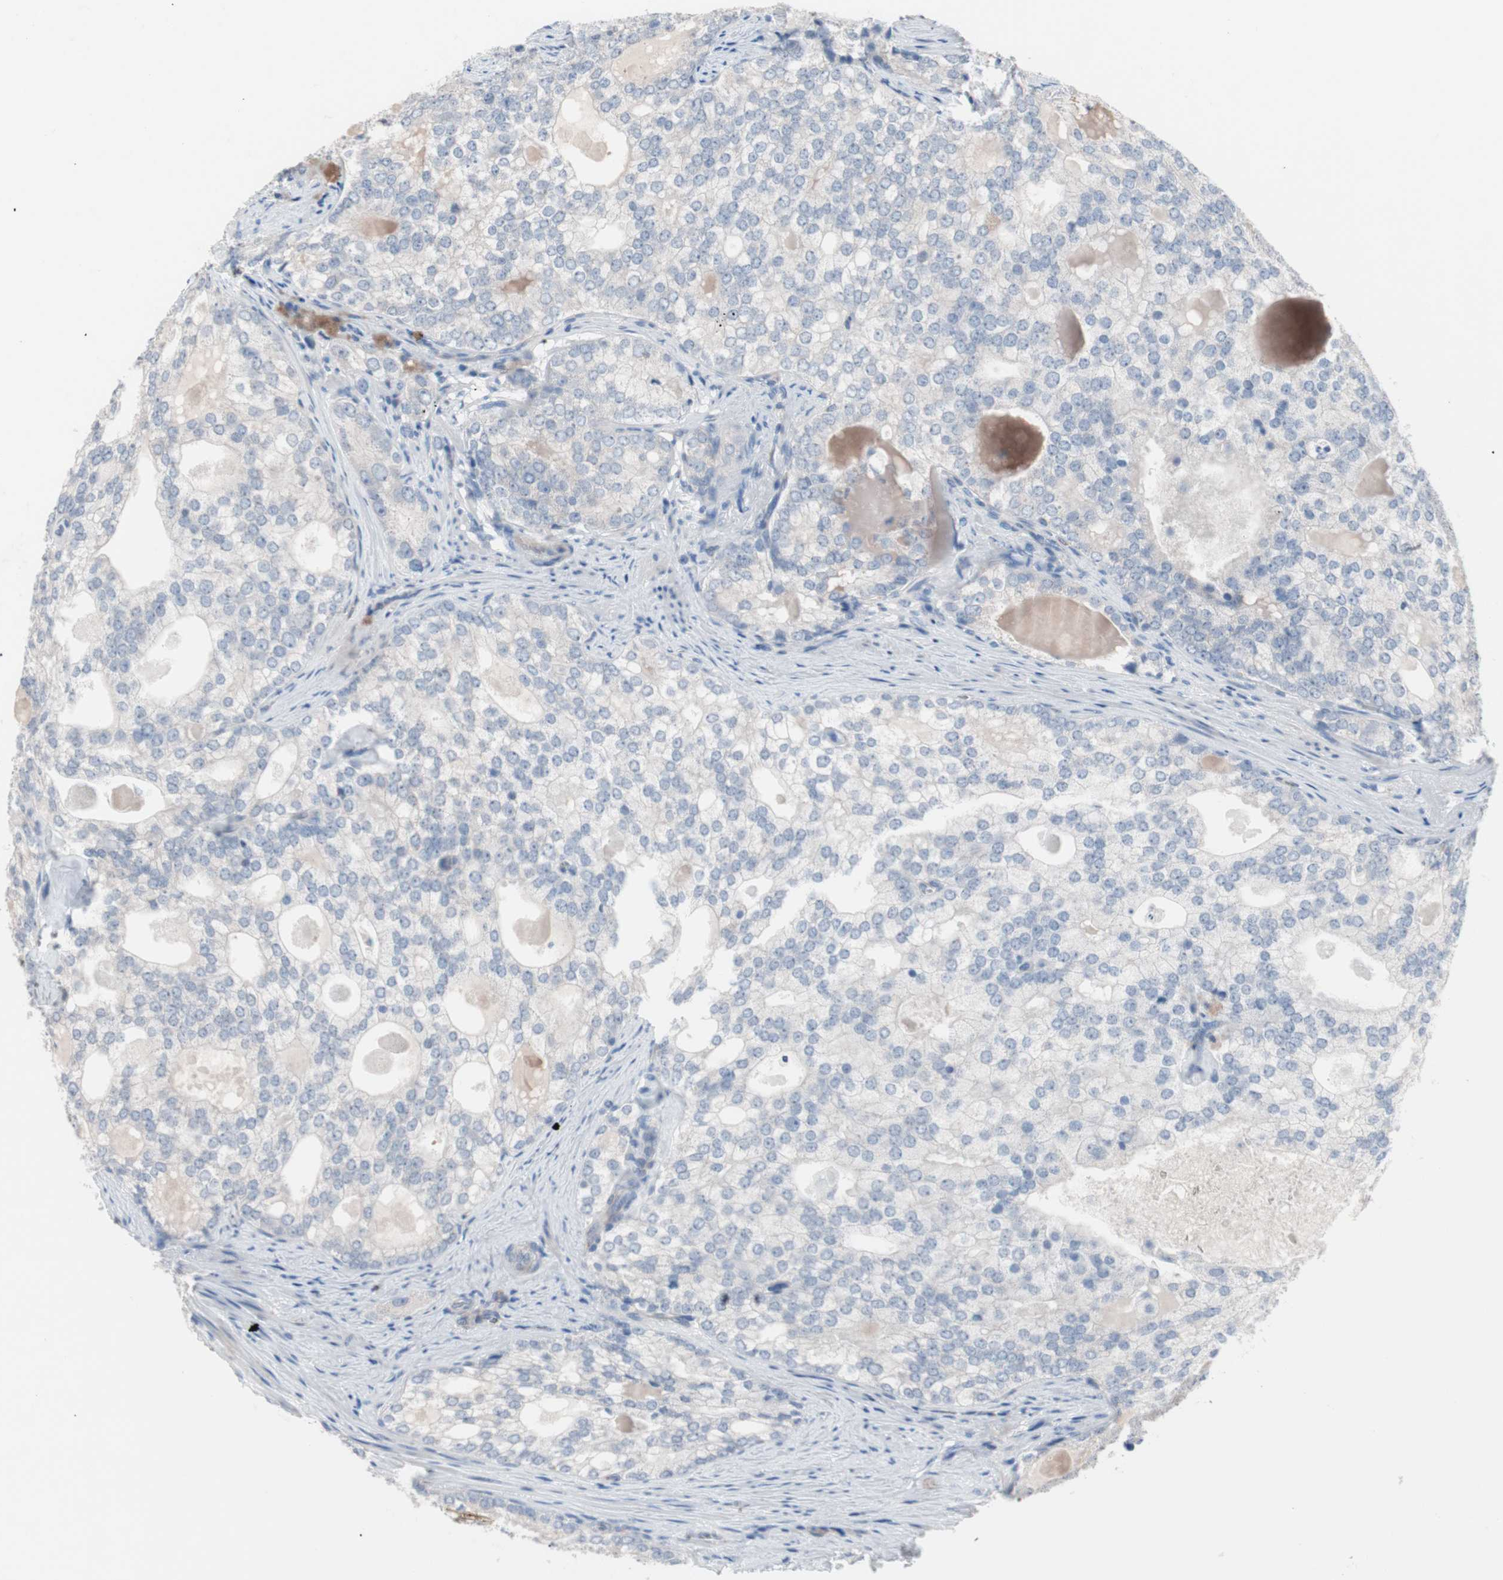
{"staining": {"intensity": "moderate", "quantity": "<25%", "location": "cytoplasmic/membranous"}, "tissue": "prostate cancer", "cell_type": "Tumor cells", "image_type": "cancer", "snomed": [{"axis": "morphology", "description": "Adenocarcinoma, High grade"}, {"axis": "topography", "description": "Prostate"}], "caption": "DAB immunohistochemical staining of adenocarcinoma (high-grade) (prostate) reveals moderate cytoplasmic/membranous protein positivity in about <25% of tumor cells.", "gene": "ULBP1", "patient": {"sex": "male", "age": 66}}